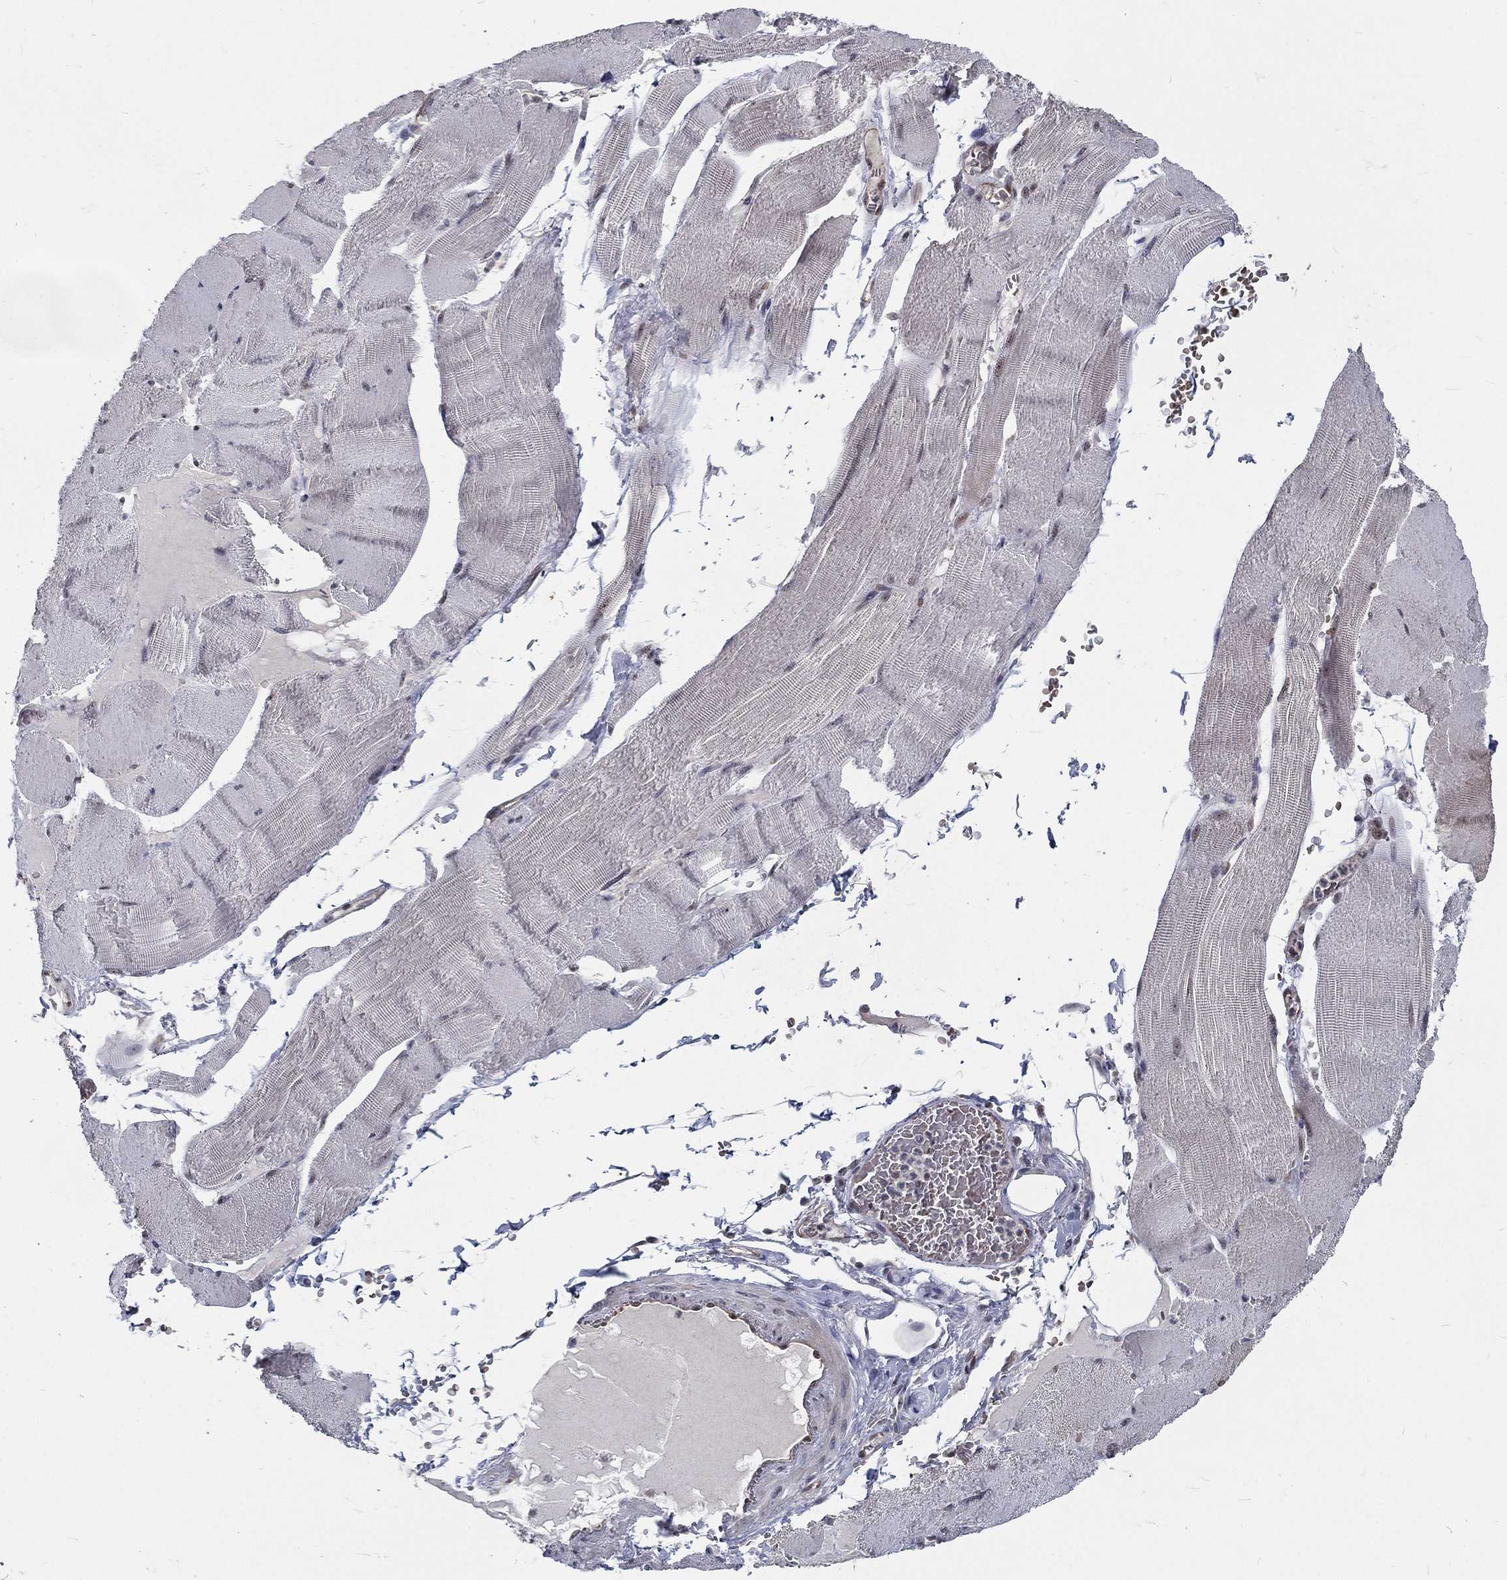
{"staining": {"intensity": "negative", "quantity": "none", "location": "none"}, "tissue": "skeletal muscle", "cell_type": "Myocytes", "image_type": "normal", "snomed": [{"axis": "morphology", "description": "Normal tissue, NOS"}, {"axis": "topography", "description": "Skeletal muscle"}], "caption": "Immunohistochemical staining of benign human skeletal muscle exhibits no significant staining in myocytes.", "gene": "ZBED1", "patient": {"sex": "male", "age": 56}}